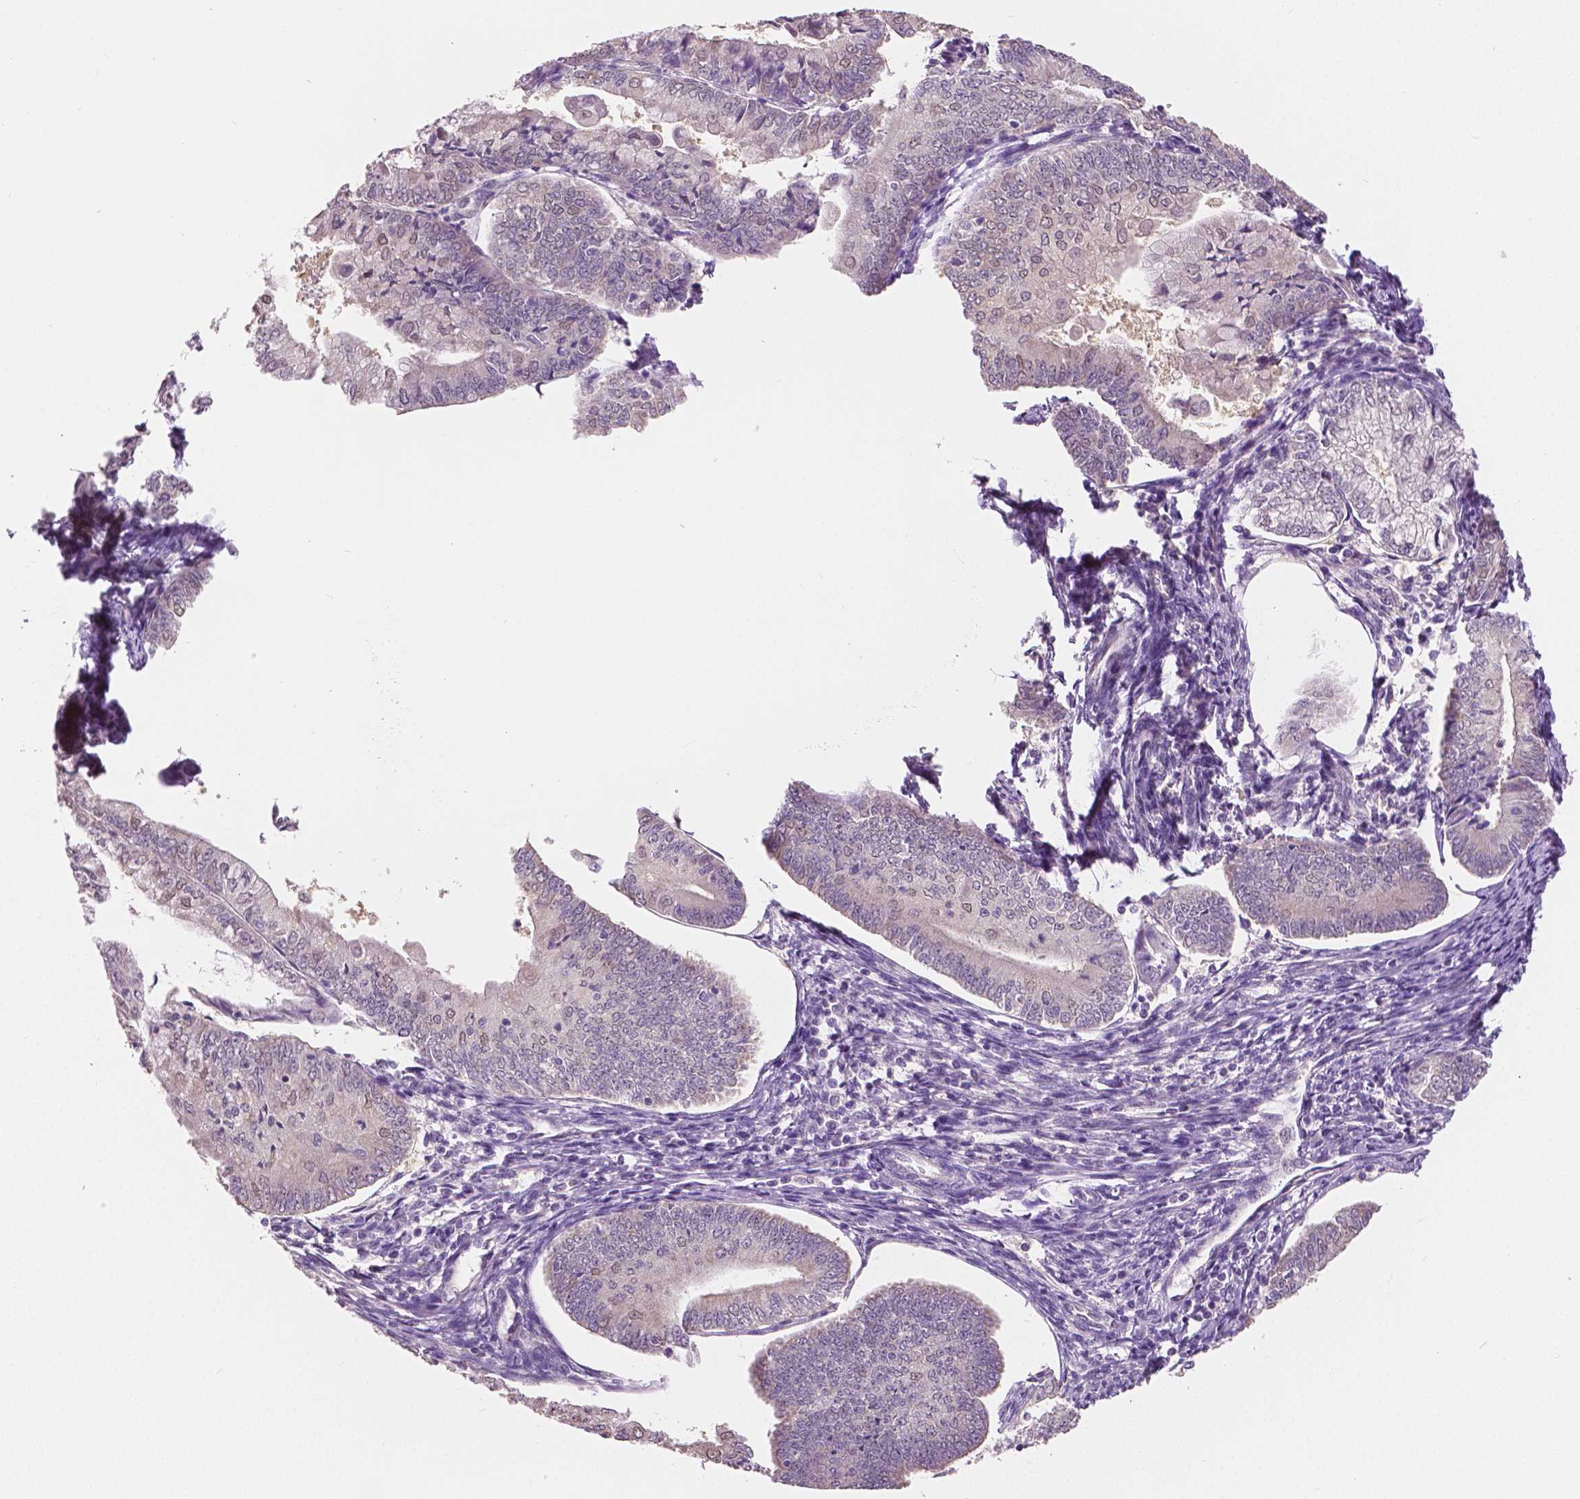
{"staining": {"intensity": "negative", "quantity": "none", "location": "none"}, "tissue": "endometrial cancer", "cell_type": "Tumor cells", "image_type": "cancer", "snomed": [{"axis": "morphology", "description": "Adenocarcinoma, NOS"}, {"axis": "topography", "description": "Endometrium"}], "caption": "Endometrial adenocarcinoma was stained to show a protein in brown. There is no significant expression in tumor cells. The staining is performed using DAB (3,3'-diaminobenzidine) brown chromogen with nuclei counter-stained in using hematoxylin.", "gene": "TKFC", "patient": {"sex": "female", "age": 55}}